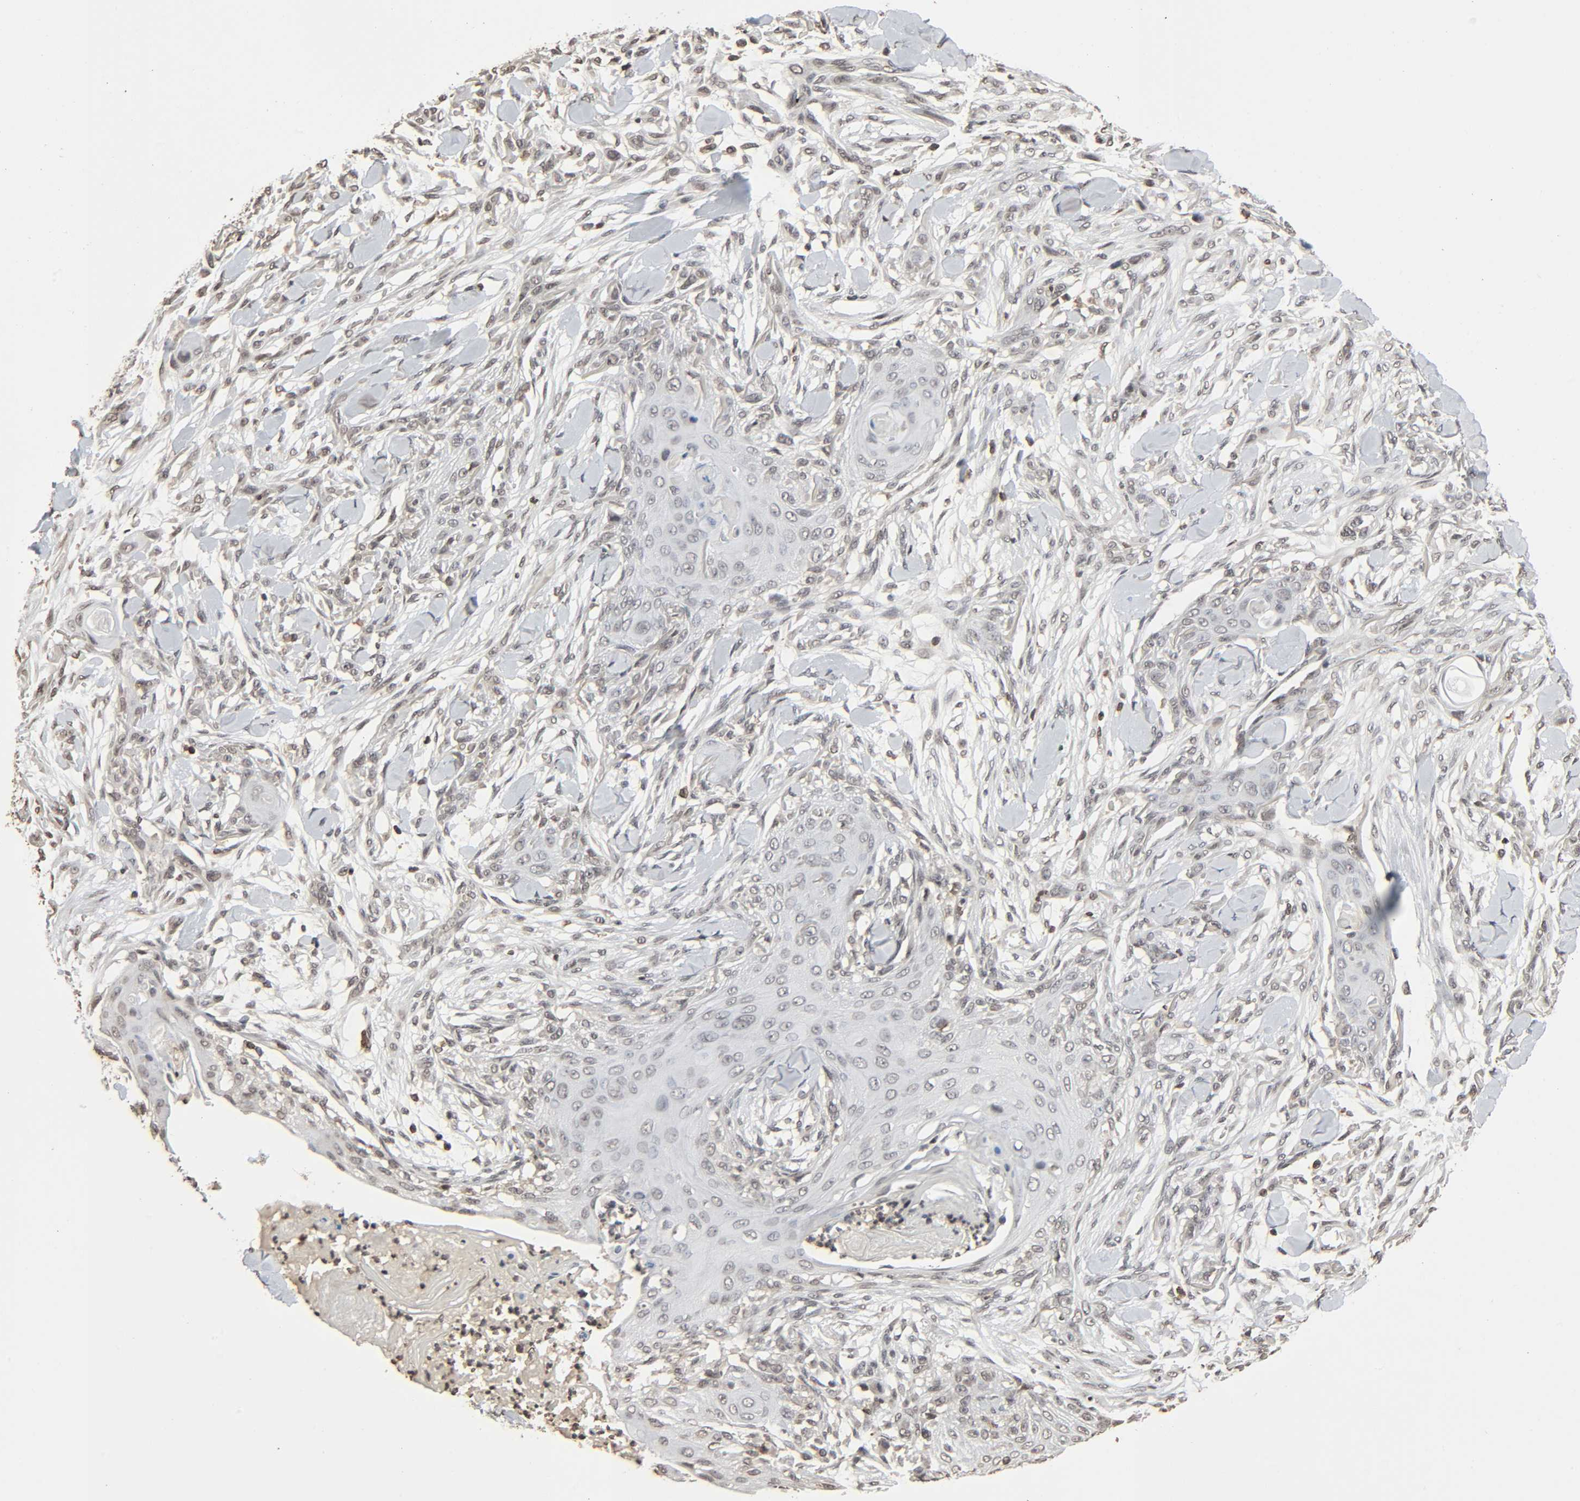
{"staining": {"intensity": "negative", "quantity": "none", "location": "none"}, "tissue": "skin cancer", "cell_type": "Tumor cells", "image_type": "cancer", "snomed": [{"axis": "morphology", "description": "Squamous cell carcinoma, NOS"}, {"axis": "topography", "description": "Skin"}], "caption": "DAB immunohistochemical staining of human skin squamous cell carcinoma reveals no significant expression in tumor cells. Brightfield microscopy of immunohistochemistry (IHC) stained with DAB (brown) and hematoxylin (blue), captured at high magnification.", "gene": "STK4", "patient": {"sex": "female", "age": 59}}